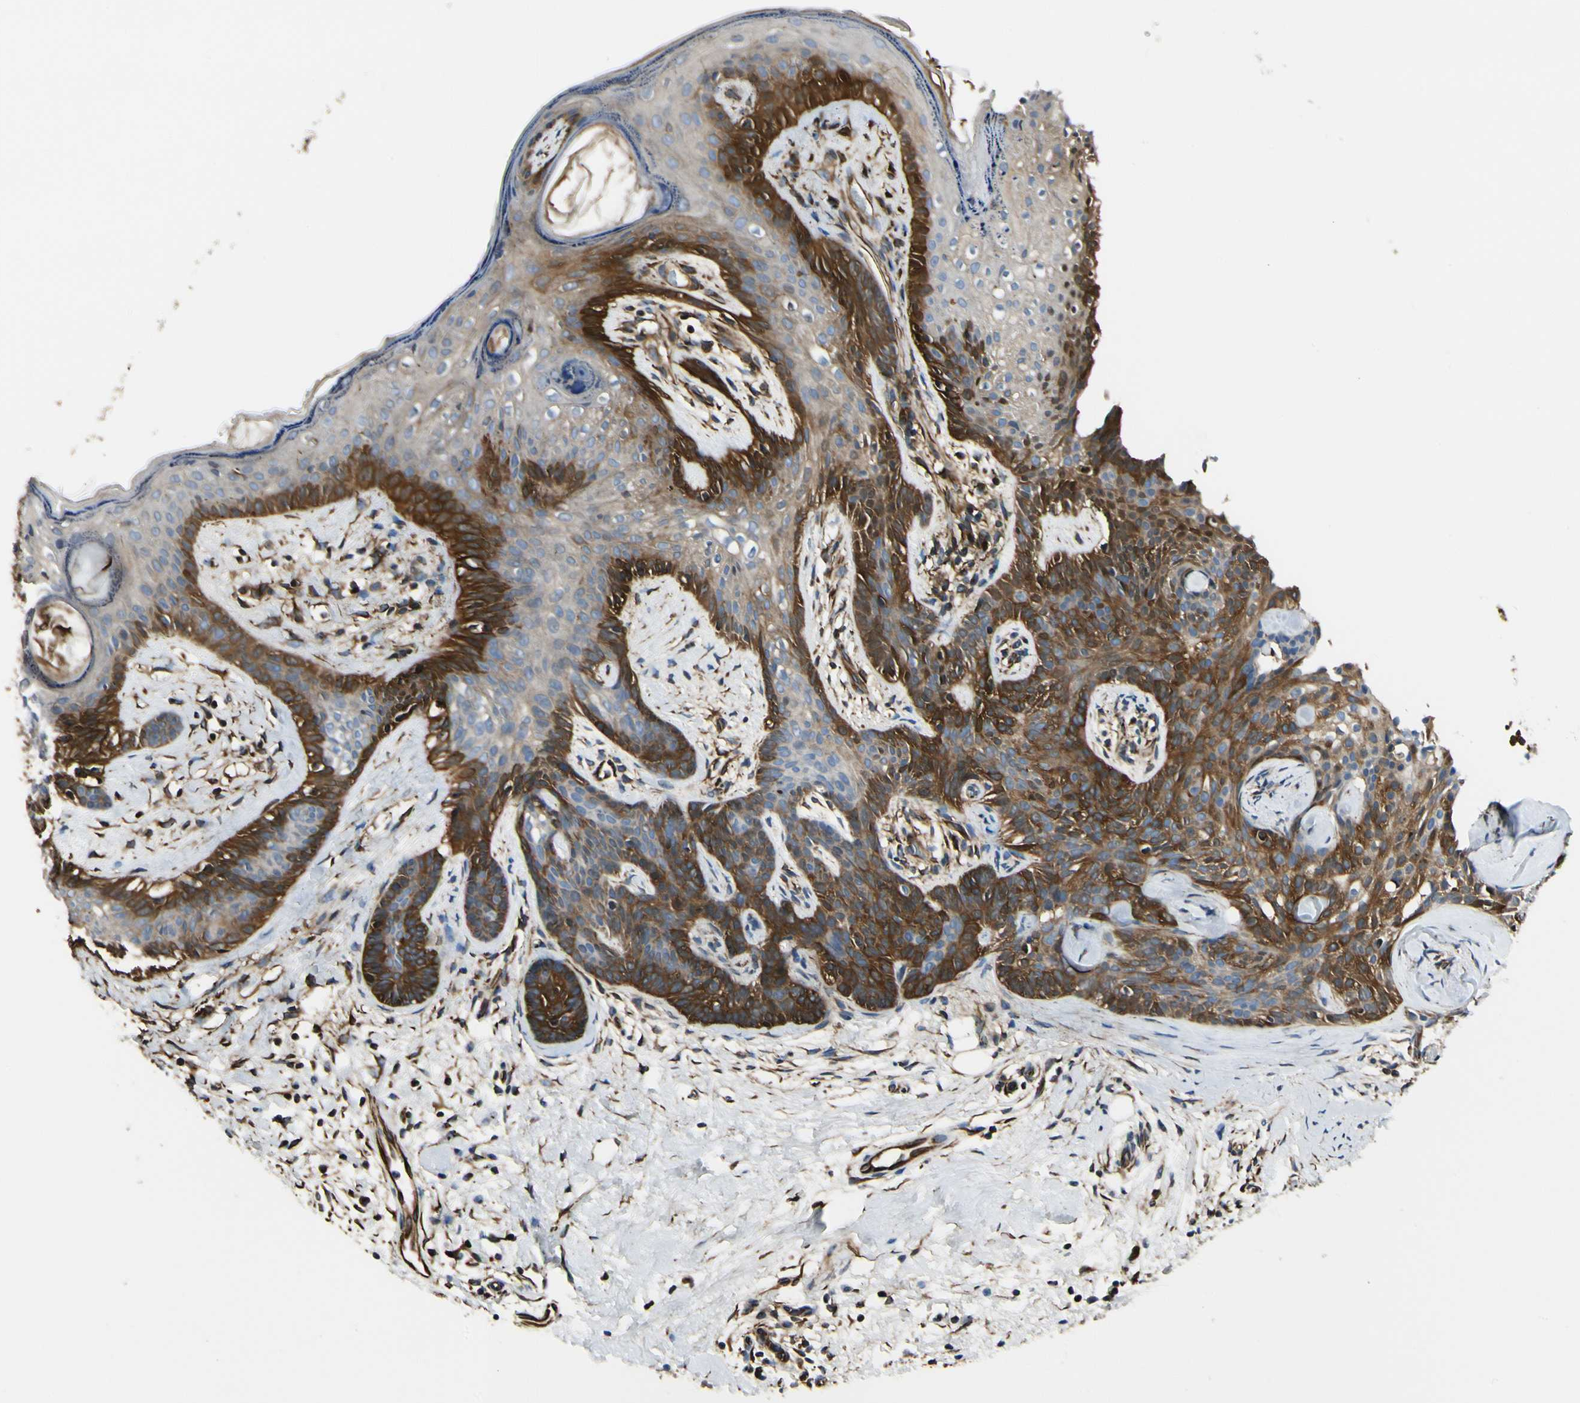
{"staining": {"intensity": "strong", "quantity": "25%-75%", "location": "cytoplasmic/membranous"}, "tissue": "skin cancer", "cell_type": "Tumor cells", "image_type": "cancer", "snomed": [{"axis": "morphology", "description": "Developmental malformation"}, {"axis": "morphology", "description": "Basal cell carcinoma"}, {"axis": "topography", "description": "Skin"}], "caption": "Protein staining exhibits strong cytoplasmic/membranous expression in about 25%-75% of tumor cells in basal cell carcinoma (skin). (Brightfield microscopy of DAB IHC at high magnification).", "gene": "FTH1", "patient": {"sex": "female", "age": 62}}